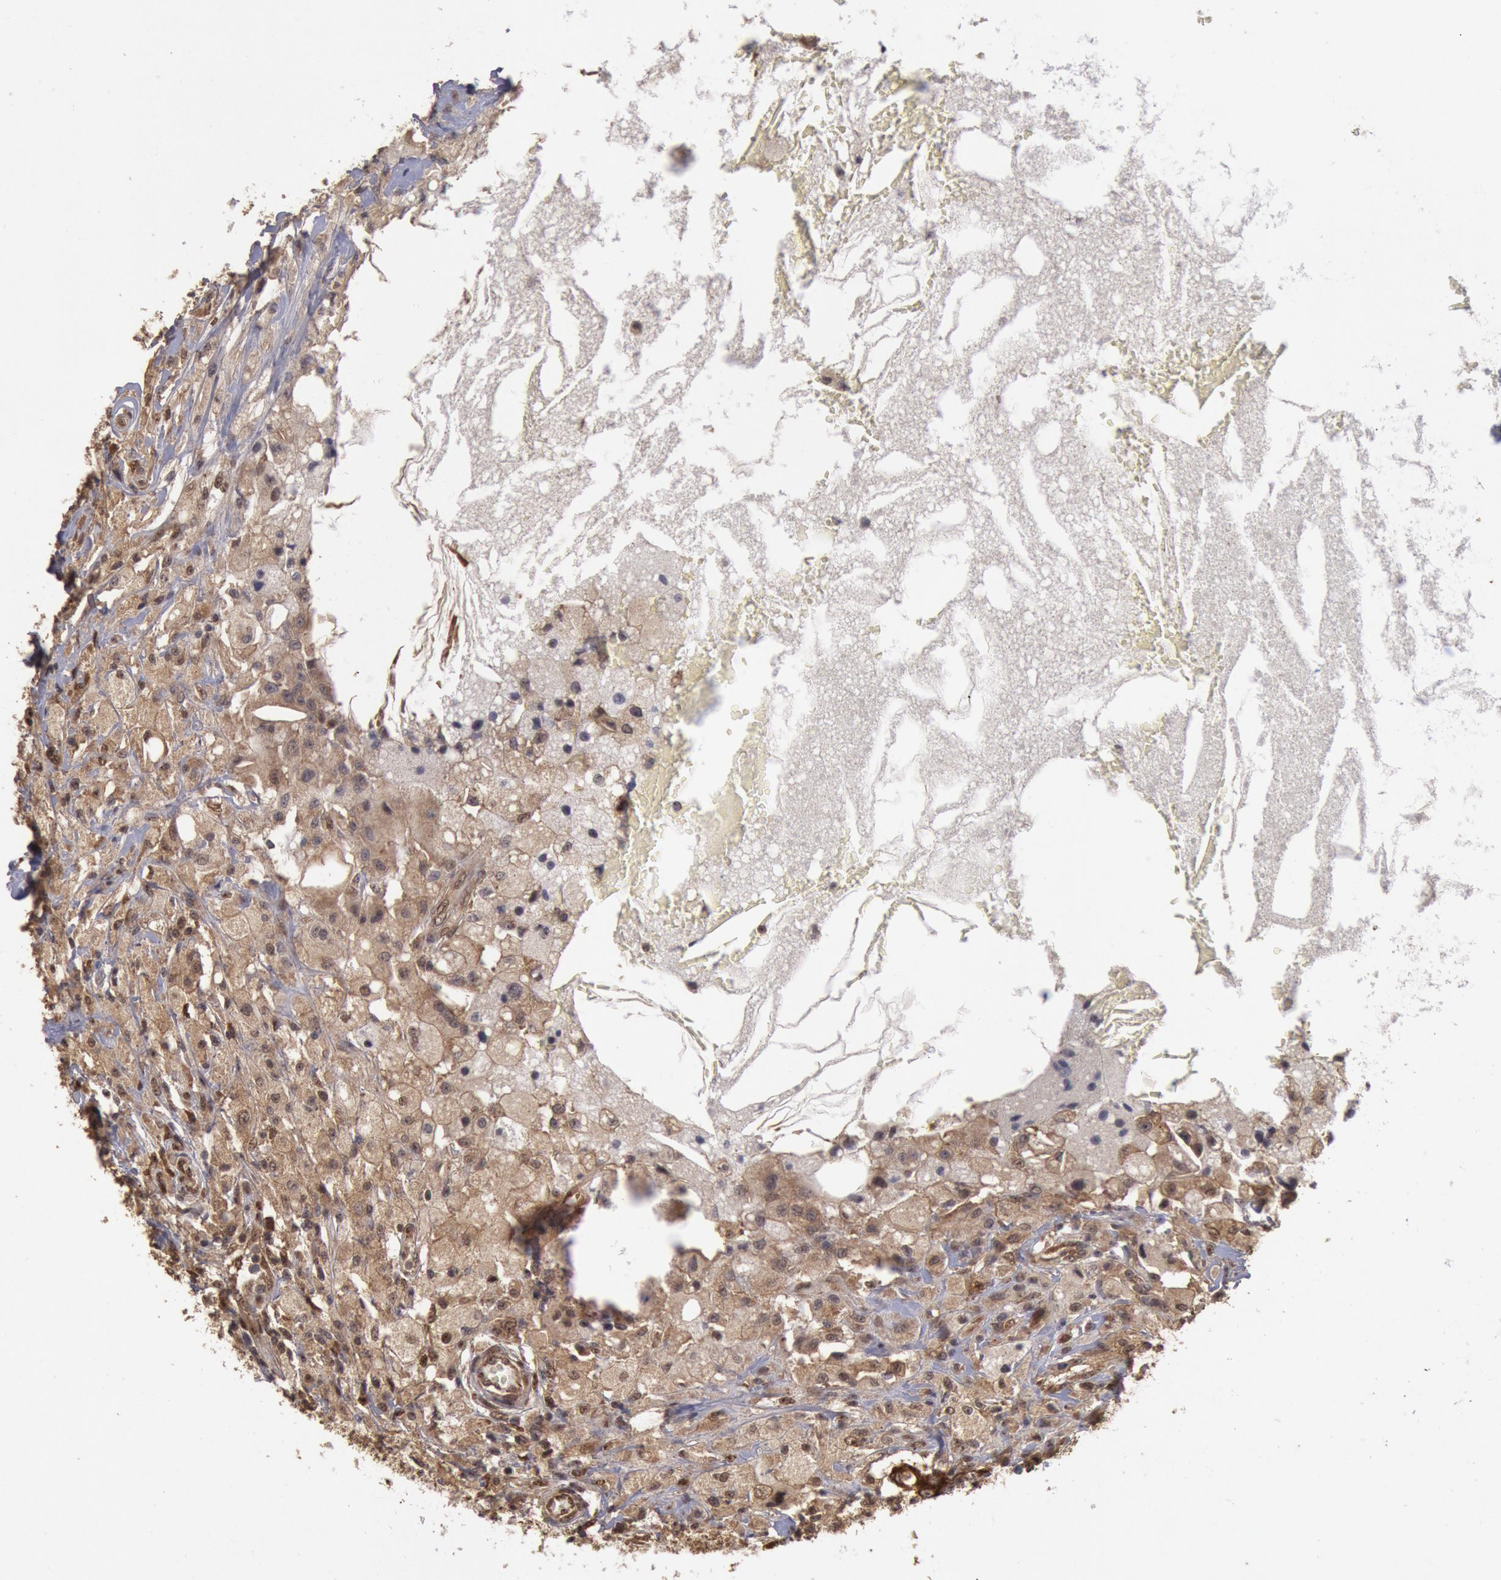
{"staining": {"intensity": "strong", "quantity": ">75%", "location": "cytoplasmic/membranous"}, "tissue": "breast cancer", "cell_type": "Tumor cells", "image_type": "cancer", "snomed": [{"axis": "morphology", "description": "Duct carcinoma"}, {"axis": "topography", "description": "Breast"}], "caption": "Tumor cells demonstrate high levels of strong cytoplasmic/membranous expression in about >75% of cells in human breast cancer (invasive ductal carcinoma). Nuclei are stained in blue.", "gene": "STX17", "patient": {"sex": "female", "age": 27}}